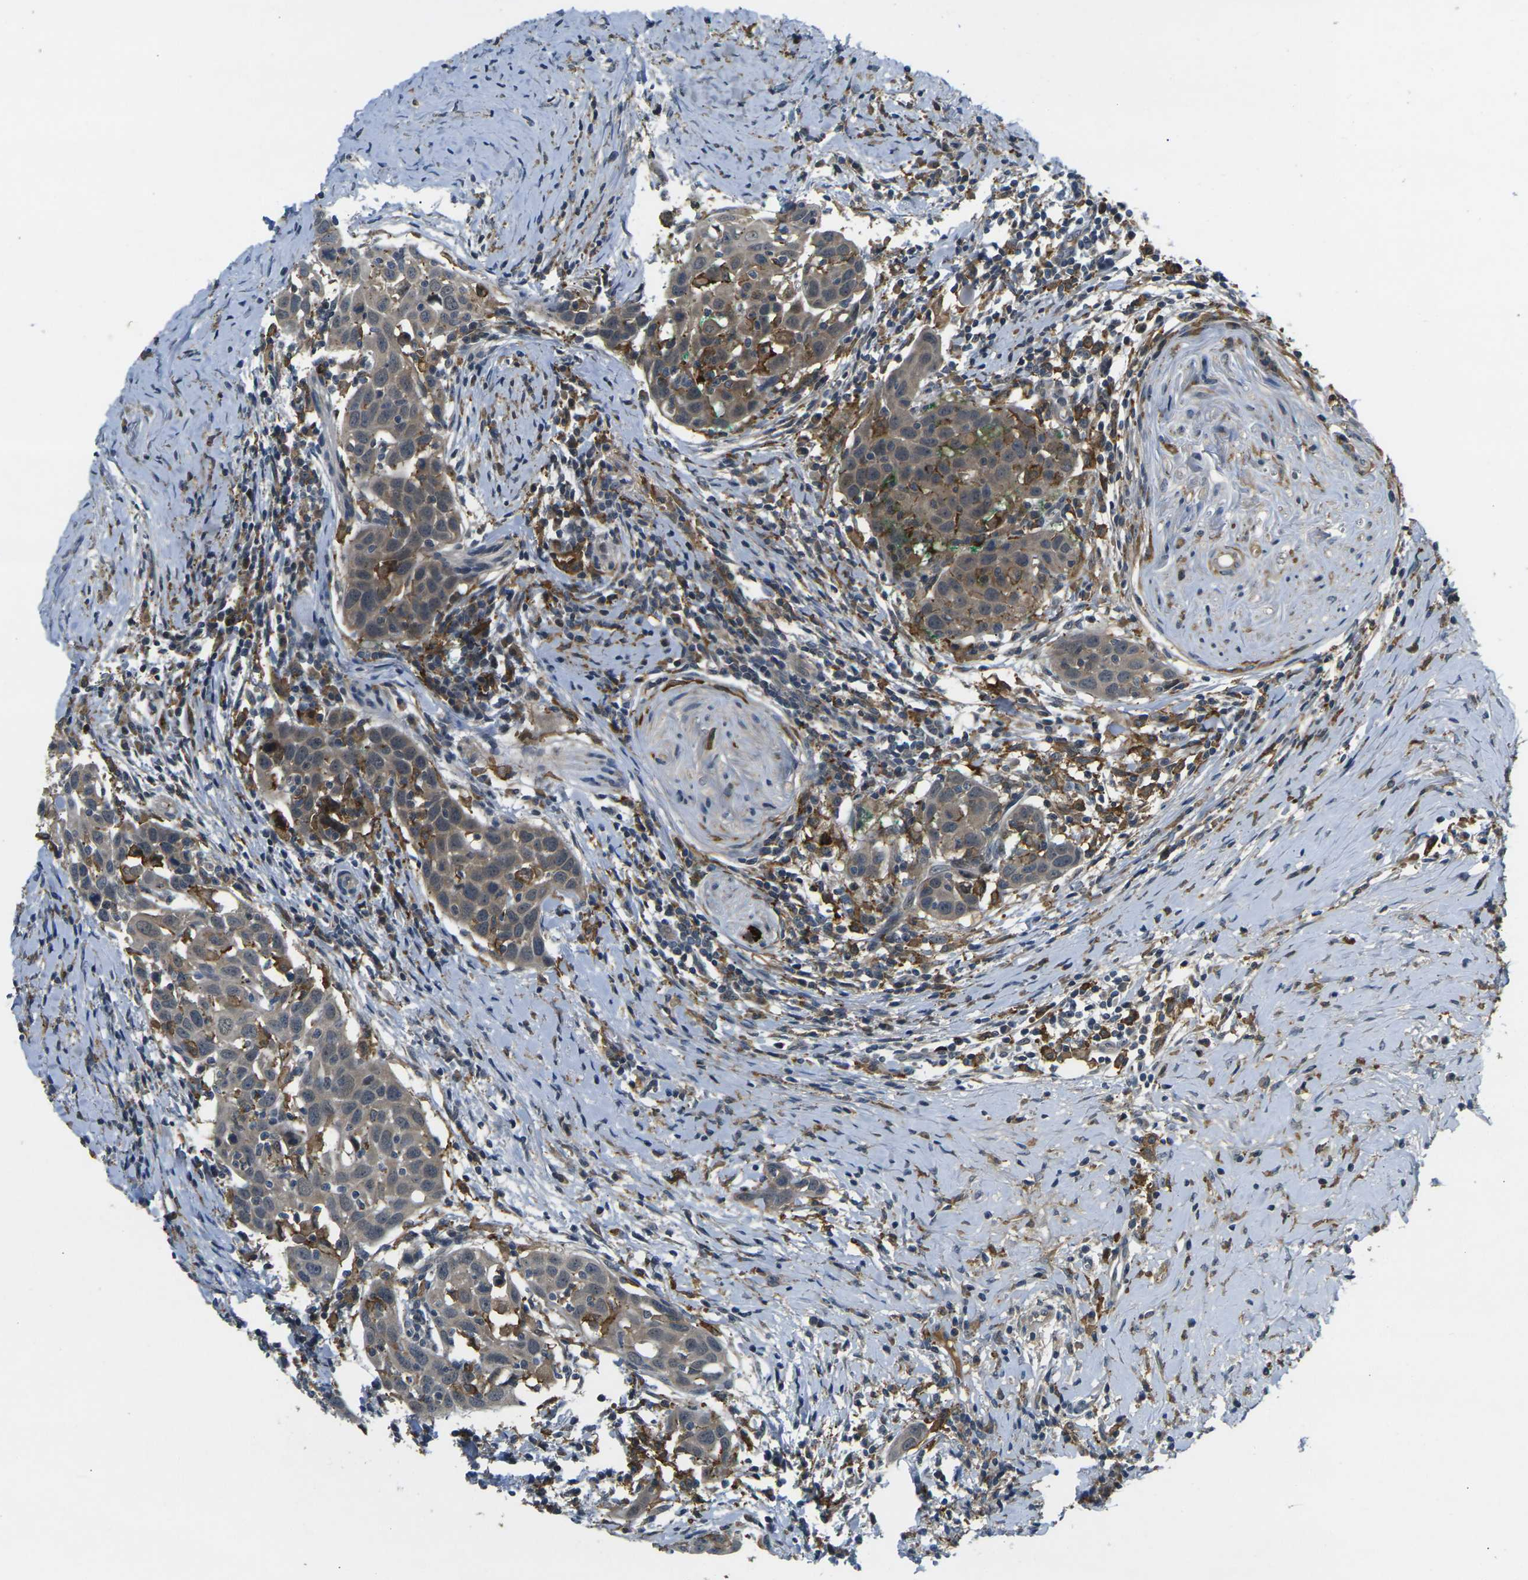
{"staining": {"intensity": "moderate", "quantity": ">75%", "location": "cytoplasmic/membranous"}, "tissue": "head and neck cancer", "cell_type": "Tumor cells", "image_type": "cancer", "snomed": [{"axis": "morphology", "description": "Squamous cell carcinoma, NOS"}, {"axis": "topography", "description": "Oral tissue"}, {"axis": "topography", "description": "Head-Neck"}], "caption": "Head and neck squamous cell carcinoma tissue reveals moderate cytoplasmic/membranous expression in about >75% of tumor cells", "gene": "PIGL", "patient": {"sex": "female", "age": 50}}